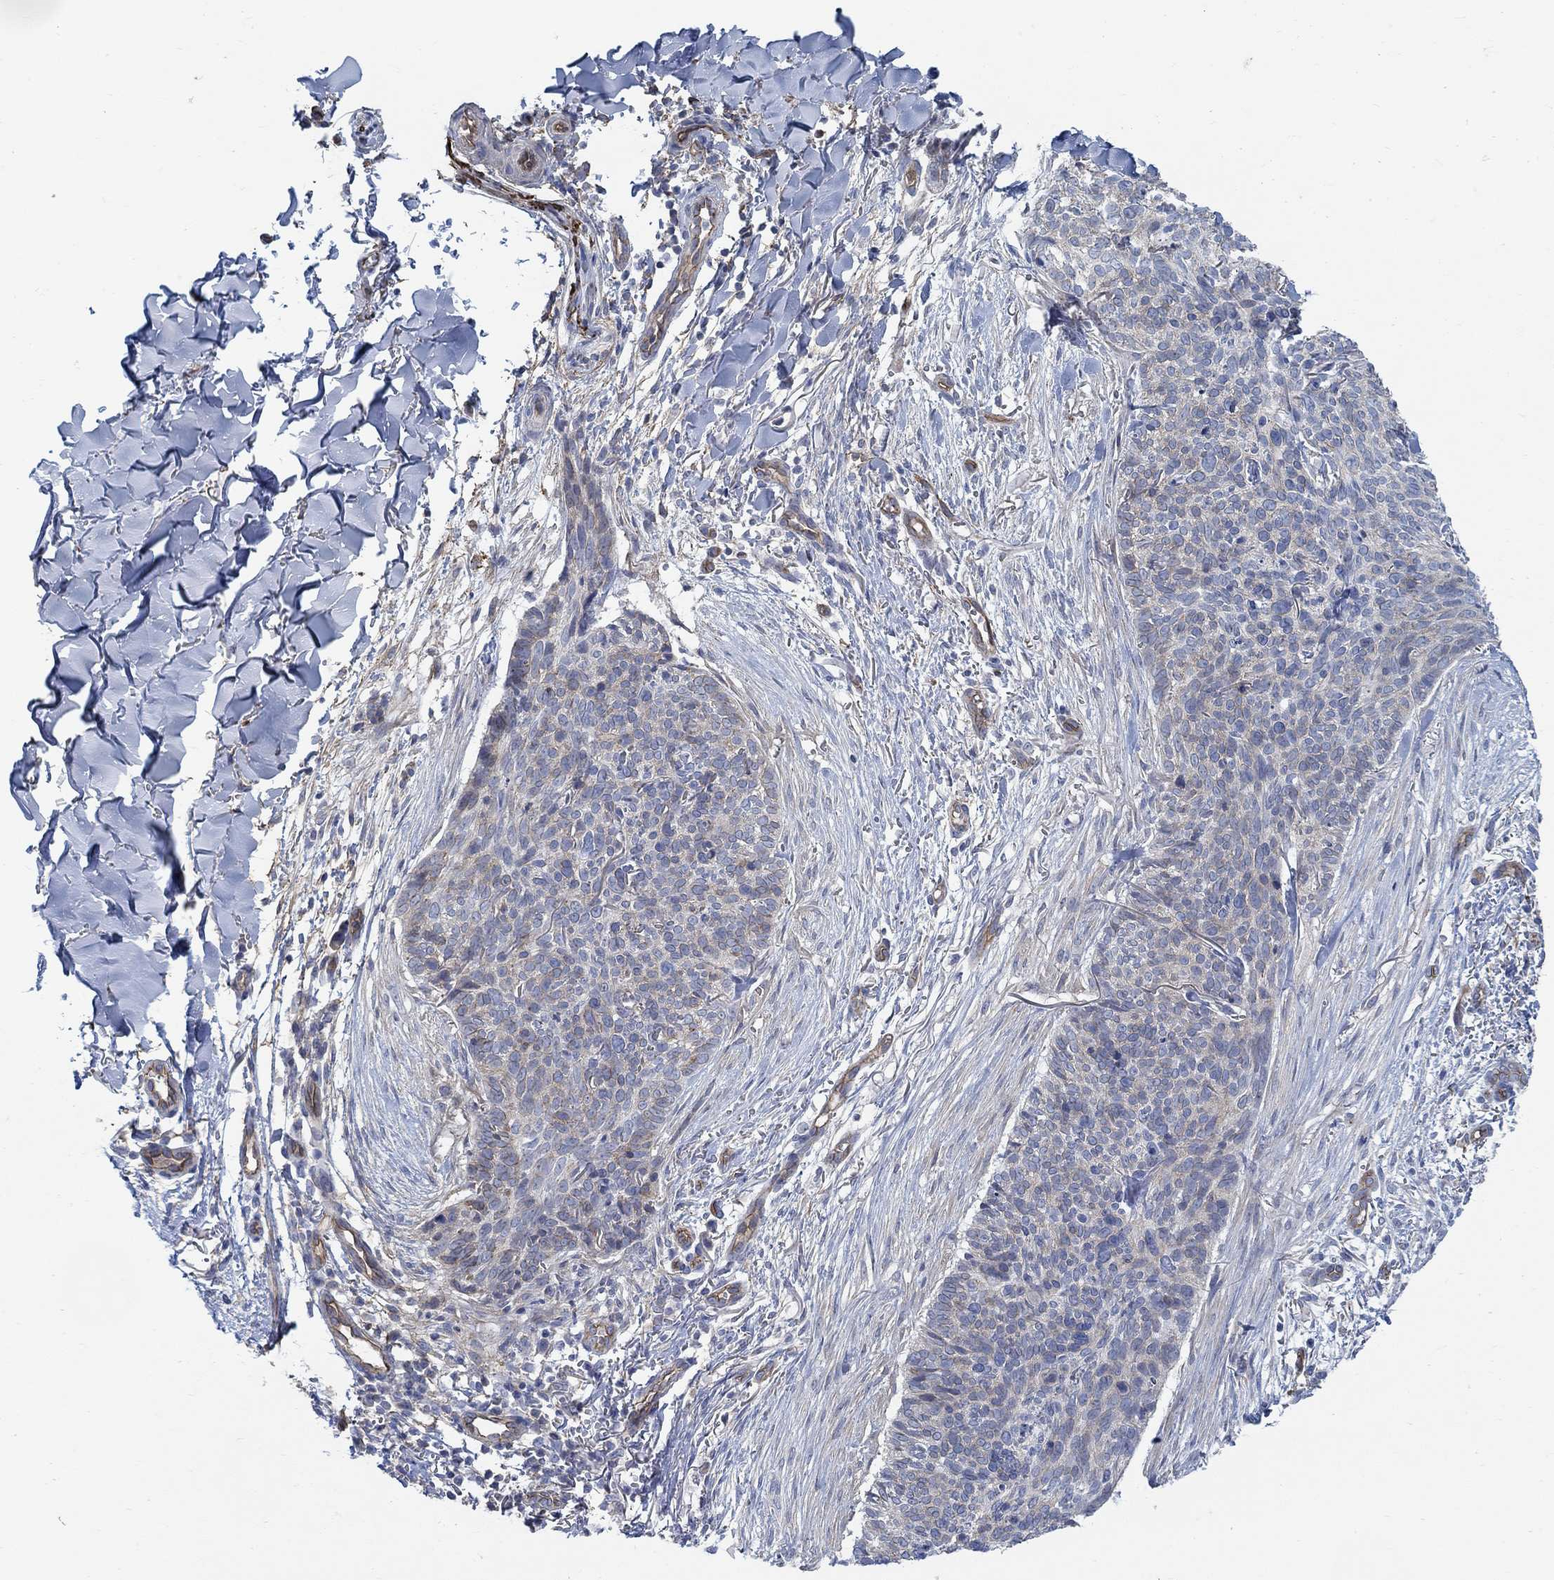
{"staining": {"intensity": "negative", "quantity": "none", "location": "none"}, "tissue": "skin cancer", "cell_type": "Tumor cells", "image_type": "cancer", "snomed": [{"axis": "morphology", "description": "Basal cell carcinoma"}, {"axis": "topography", "description": "Skin"}], "caption": "Micrograph shows no protein expression in tumor cells of skin cancer (basal cell carcinoma) tissue.", "gene": "TMEM198", "patient": {"sex": "male", "age": 64}}